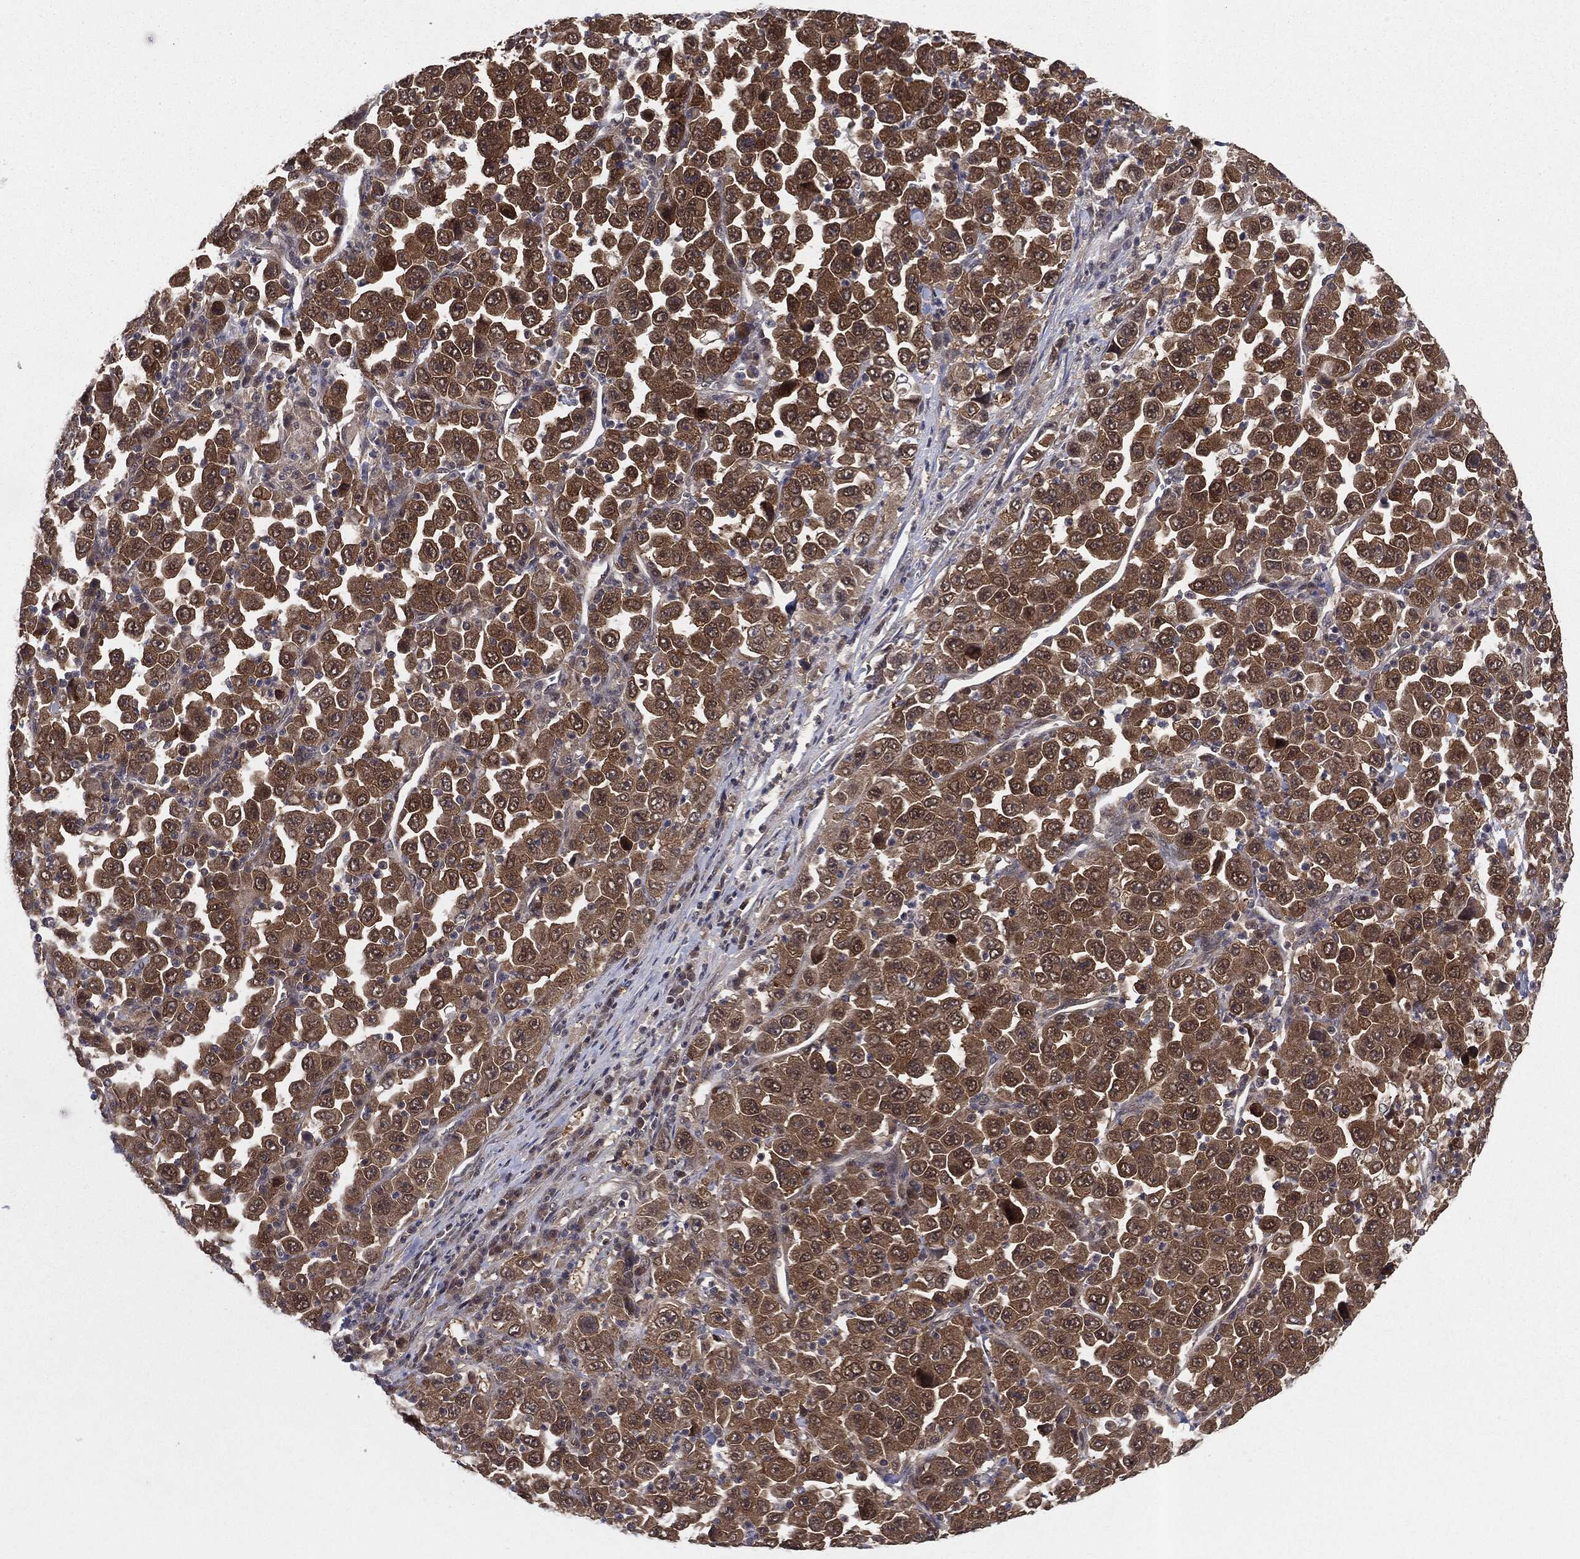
{"staining": {"intensity": "strong", "quantity": ">75%", "location": "cytoplasmic/membranous"}, "tissue": "stomach cancer", "cell_type": "Tumor cells", "image_type": "cancer", "snomed": [{"axis": "morphology", "description": "Normal tissue, NOS"}, {"axis": "morphology", "description": "Adenocarcinoma, NOS"}, {"axis": "topography", "description": "Stomach, upper"}, {"axis": "topography", "description": "Stomach"}], "caption": "Adenocarcinoma (stomach) stained with DAB (3,3'-diaminobenzidine) IHC demonstrates high levels of strong cytoplasmic/membranous positivity in approximately >75% of tumor cells.", "gene": "KRT7", "patient": {"sex": "male", "age": 59}}